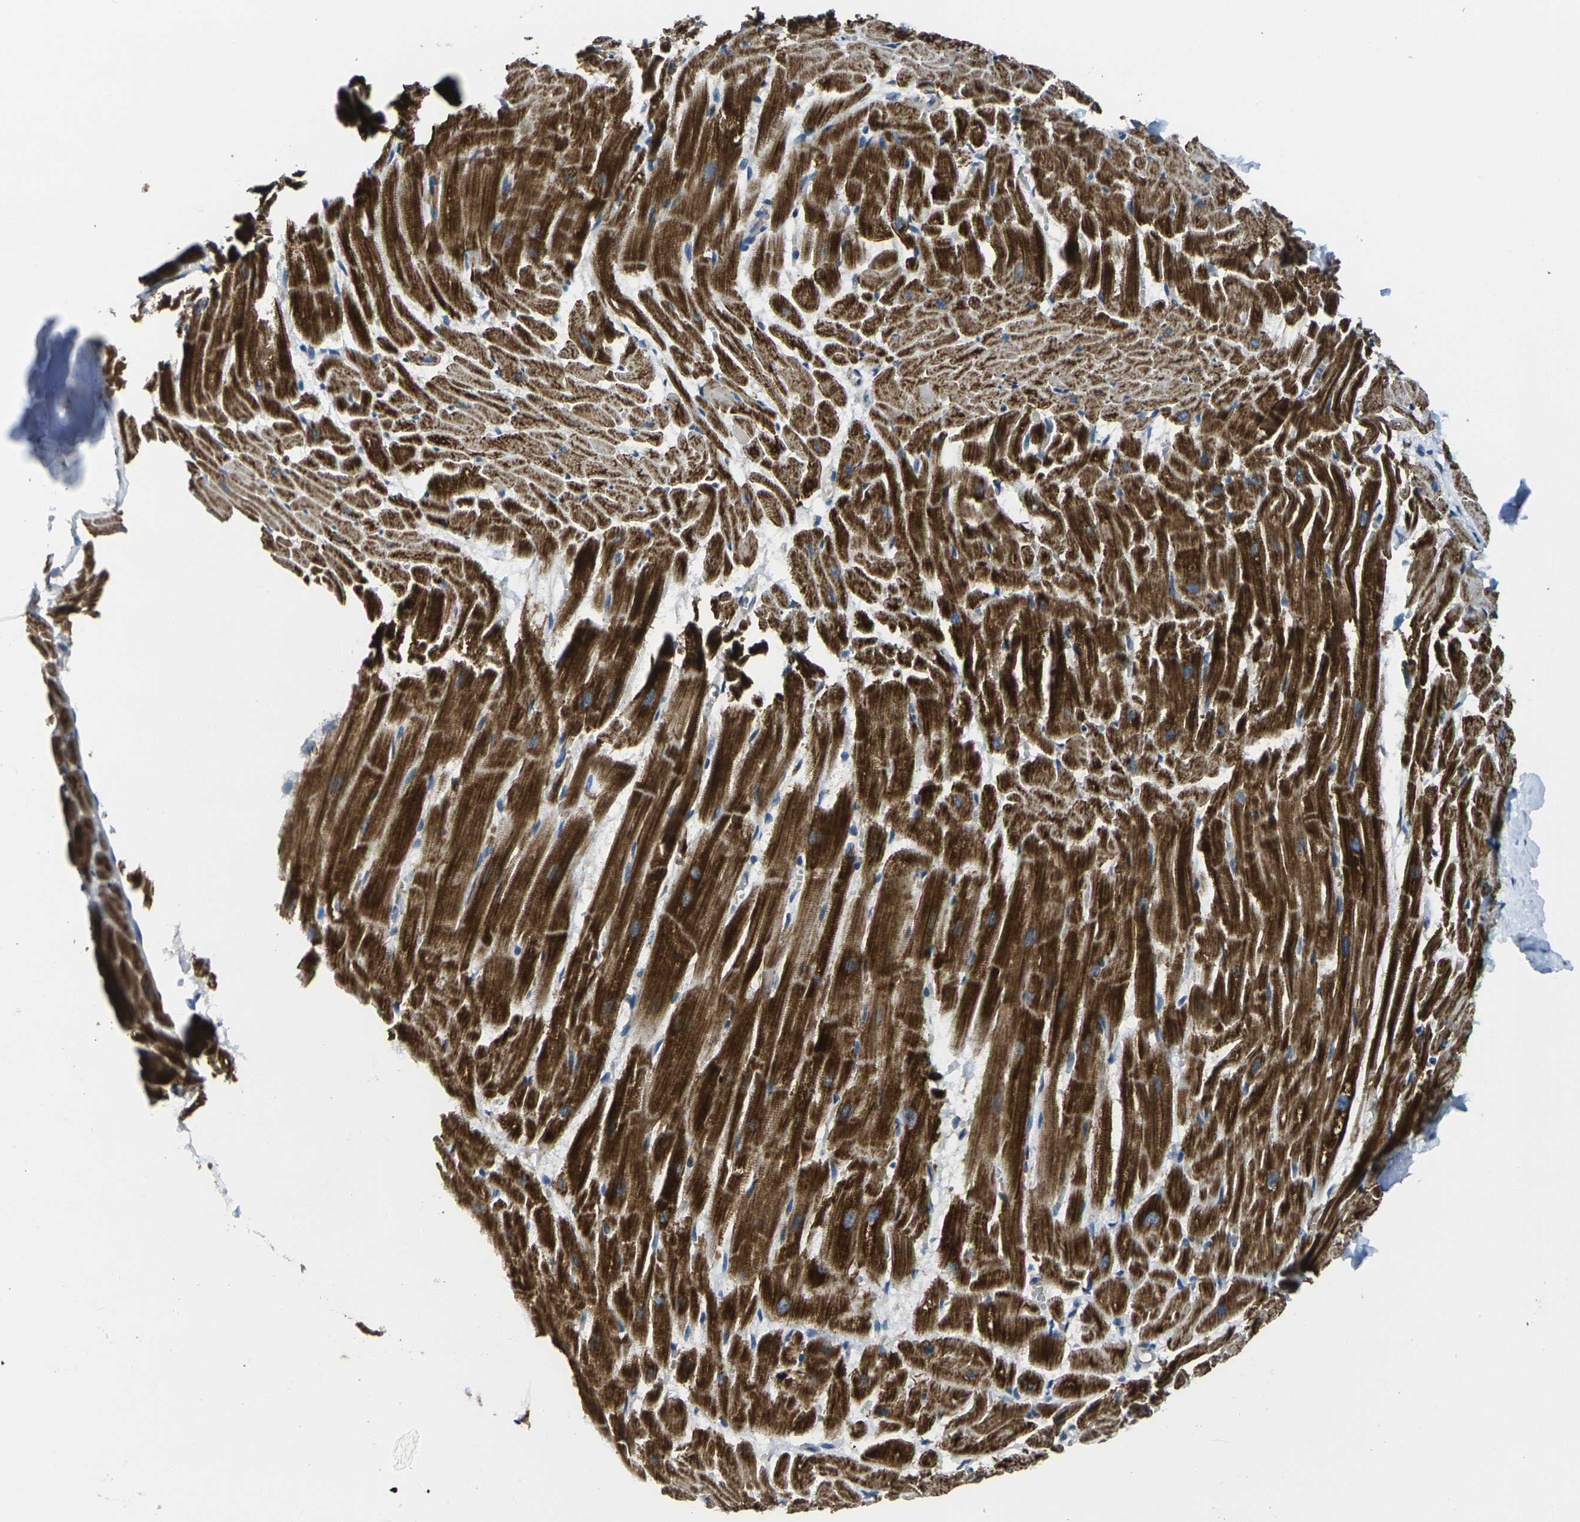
{"staining": {"intensity": "strong", "quantity": ">75%", "location": "cytoplasmic/membranous"}, "tissue": "heart muscle", "cell_type": "Cardiomyocytes", "image_type": "normal", "snomed": [{"axis": "morphology", "description": "Normal tissue, NOS"}, {"axis": "topography", "description": "Heart"}], "caption": "Immunohistochemistry photomicrograph of unremarkable heart muscle stained for a protein (brown), which demonstrates high levels of strong cytoplasmic/membranous staining in approximately >75% of cardiomyocytes.", "gene": "TMEM120B", "patient": {"sex": "female", "age": 19}}